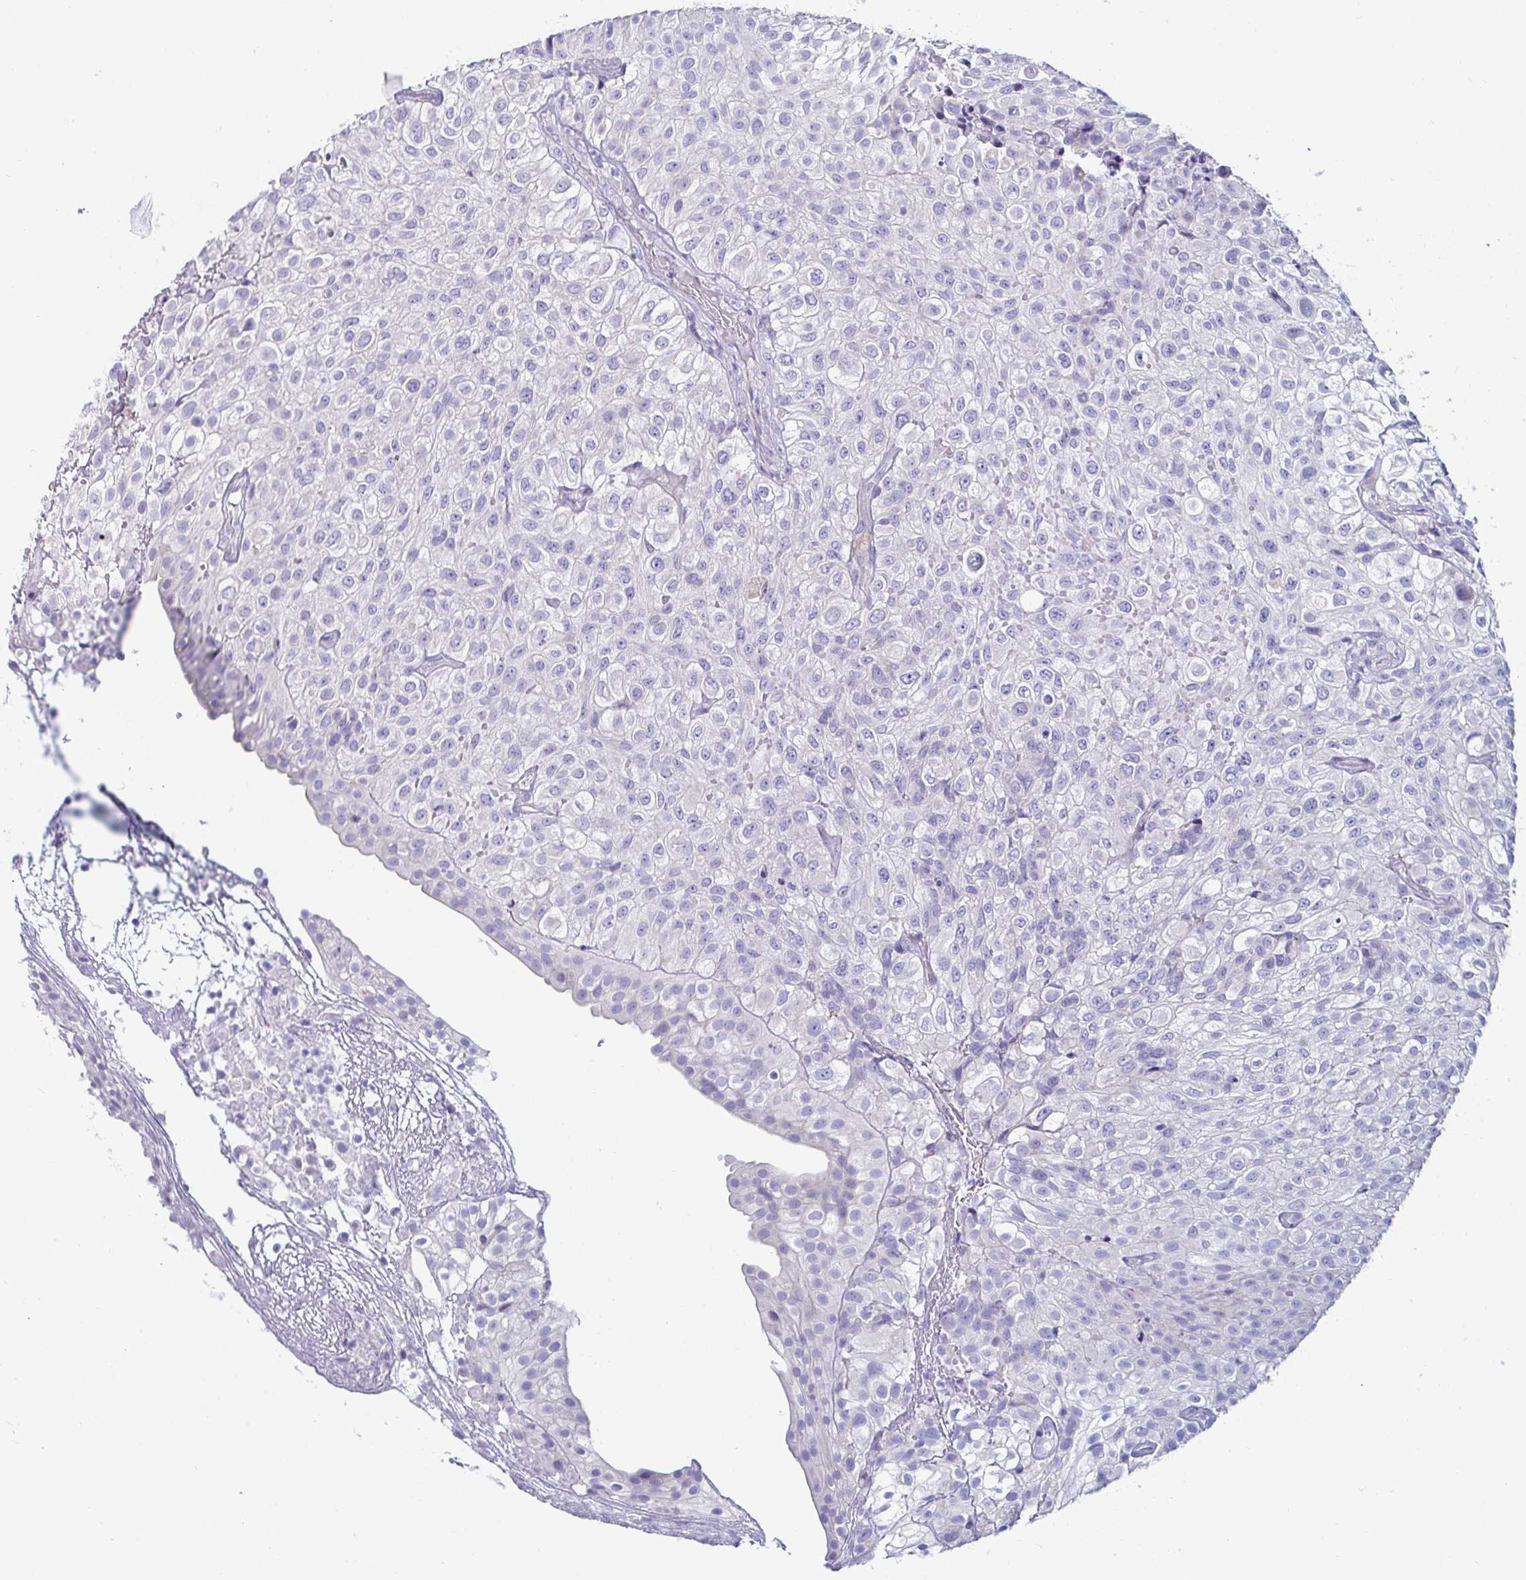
{"staining": {"intensity": "negative", "quantity": "none", "location": "none"}, "tissue": "urothelial cancer", "cell_type": "Tumor cells", "image_type": "cancer", "snomed": [{"axis": "morphology", "description": "Urothelial carcinoma, High grade"}, {"axis": "topography", "description": "Urinary bladder"}], "caption": "A photomicrograph of human urothelial carcinoma (high-grade) is negative for staining in tumor cells.", "gene": "C4orf17", "patient": {"sex": "male", "age": 56}}